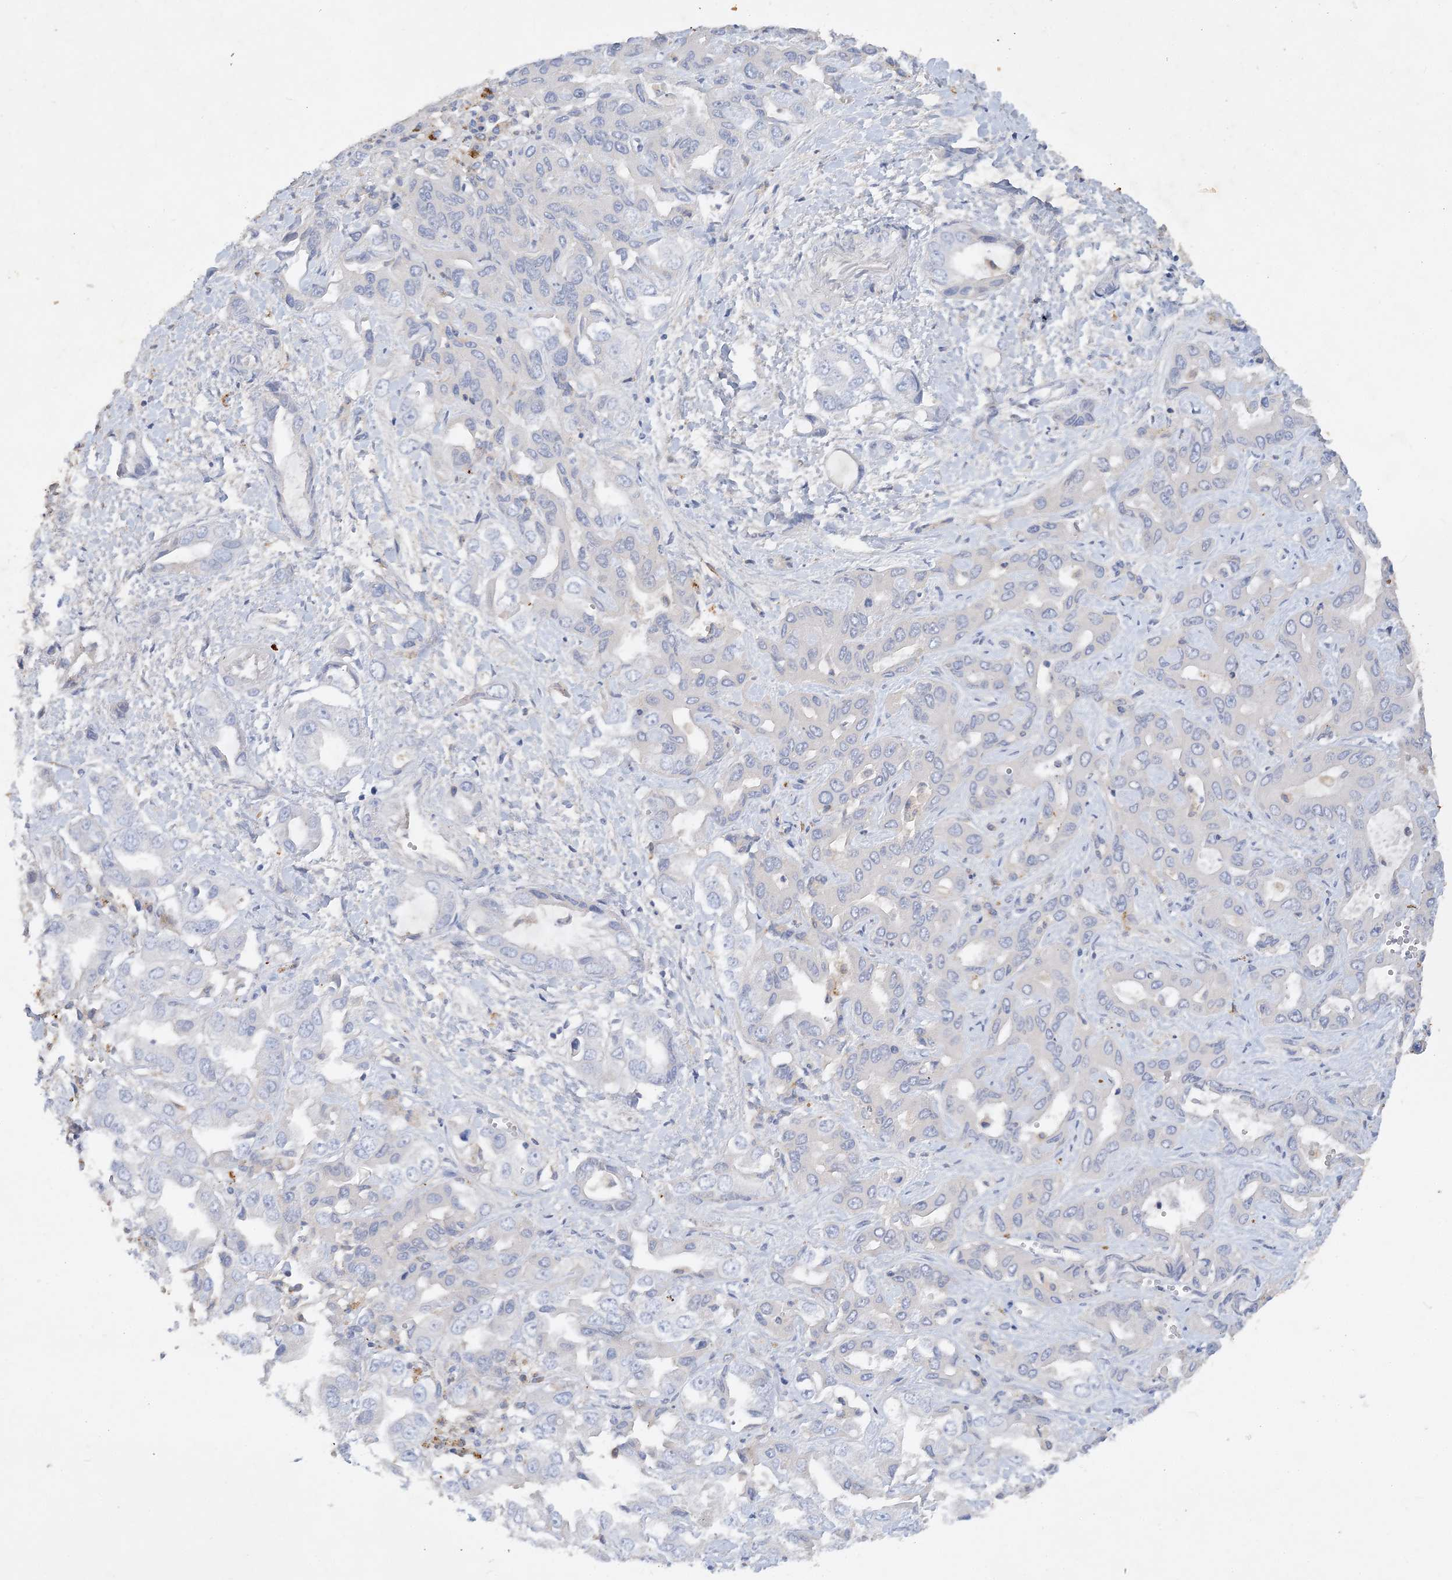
{"staining": {"intensity": "negative", "quantity": "none", "location": "none"}, "tissue": "liver cancer", "cell_type": "Tumor cells", "image_type": "cancer", "snomed": [{"axis": "morphology", "description": "Cholangiocarcinoma"}, {"axis": "topography", "description": "Liver"}], "caption": "This is an IHC image of liver cancer (cholangiocarcinoma). There is no staining in tumor cells.", "gene": "GRINA", "patient": {"sex": "female", "age": 52}}